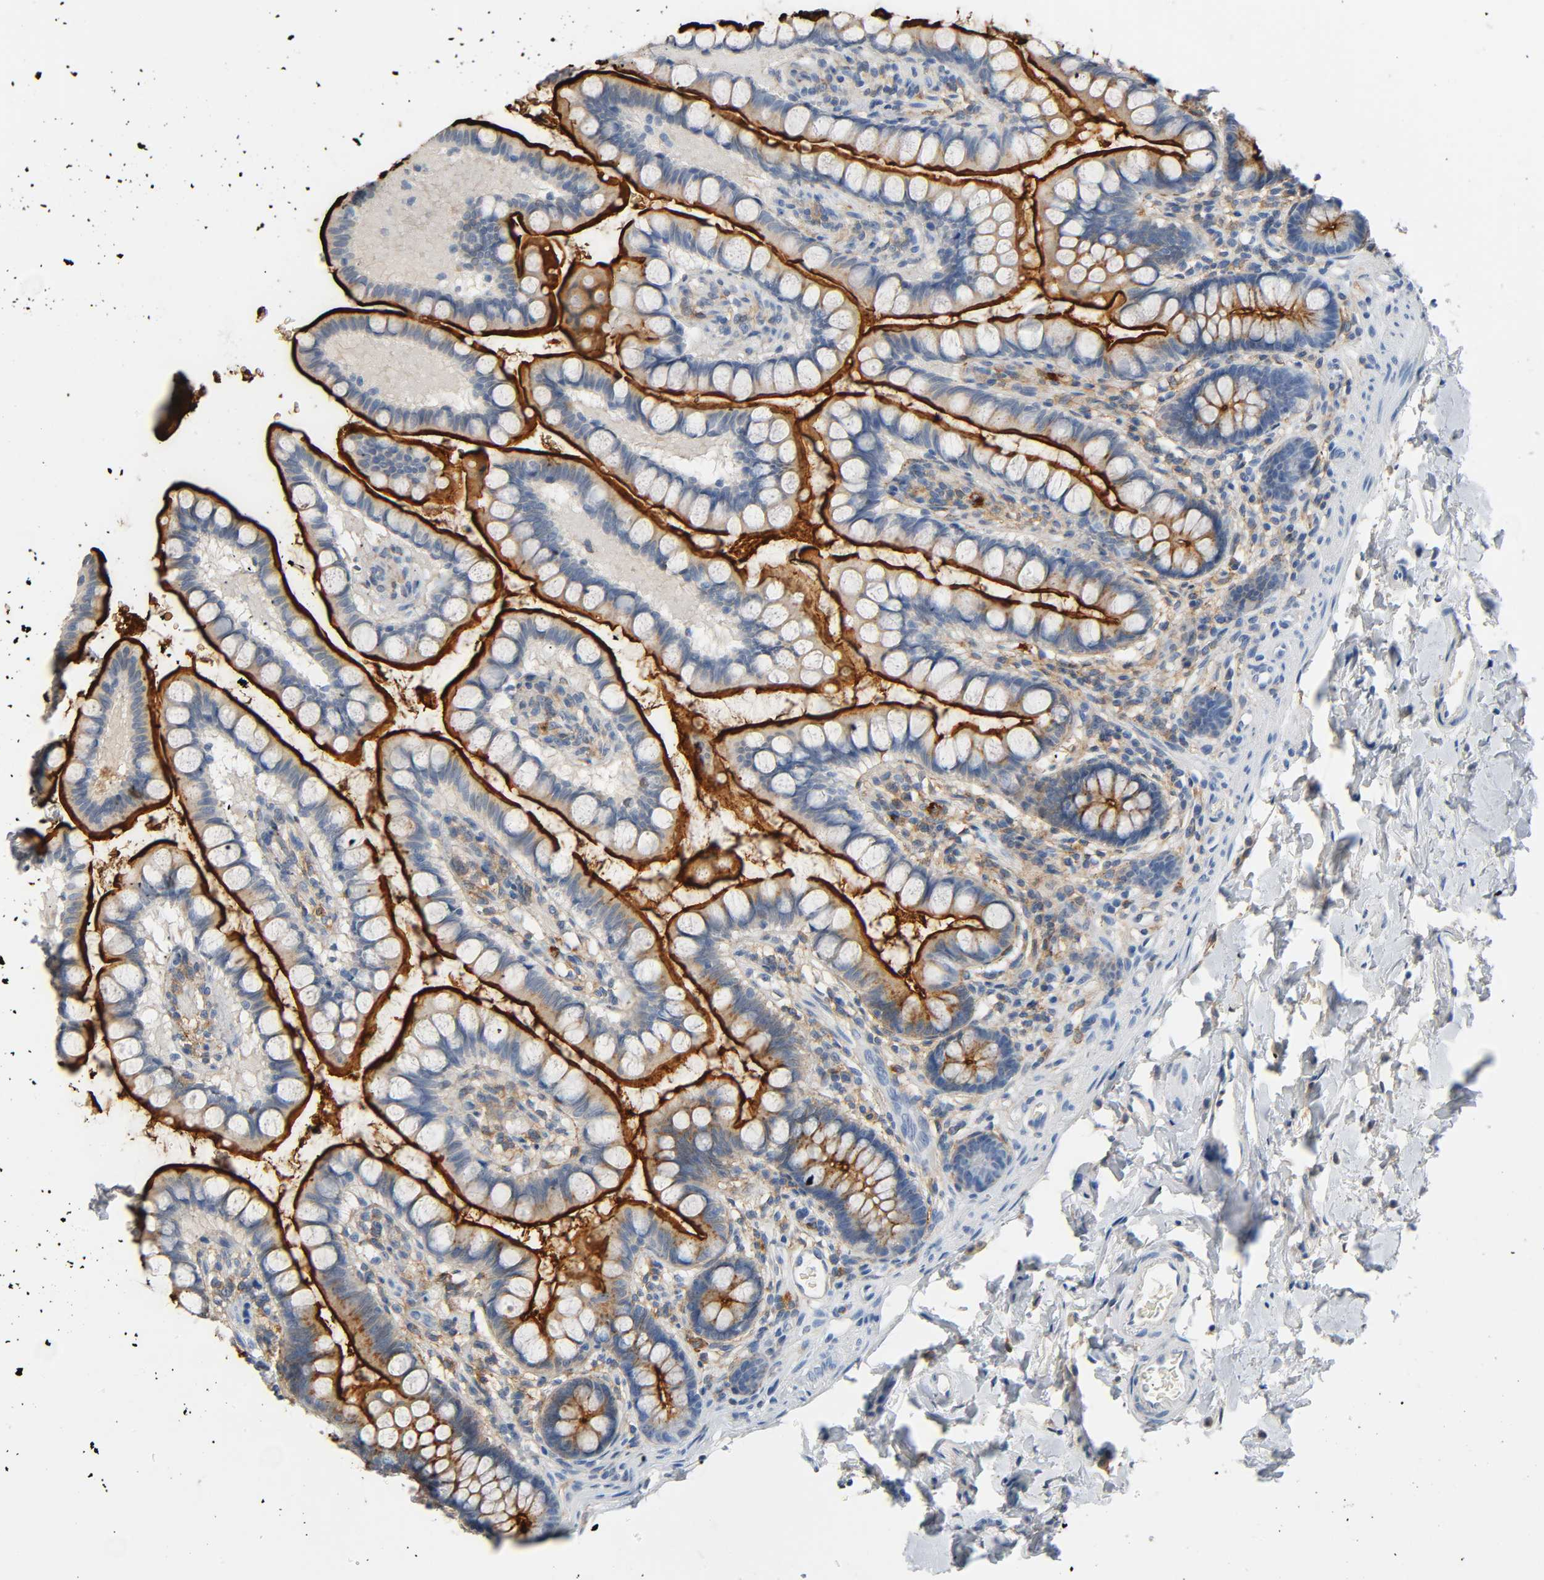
{"staining": {"intensity": "strong", "quantity": ">75%", "location": "cytoplasmic/membranous"}, "tissue": "small intestine", "cell_type": "Glandular cells", "image_type": "normal", "snomed": [{"axis": "morphology", "description": "Normal tissue, NOS"}, {"axis": "topography", "description": "Small intestine"}], "caption": "DAB (3,3'-diaminobenzidine) immunohistochemical staining of benign small intestine reveals strong cytoplasmic/membranous protein positivity in about >75% of glandular cells.", "gene": "ANPEP", "patient": {"sex": "female", "age": 58}}